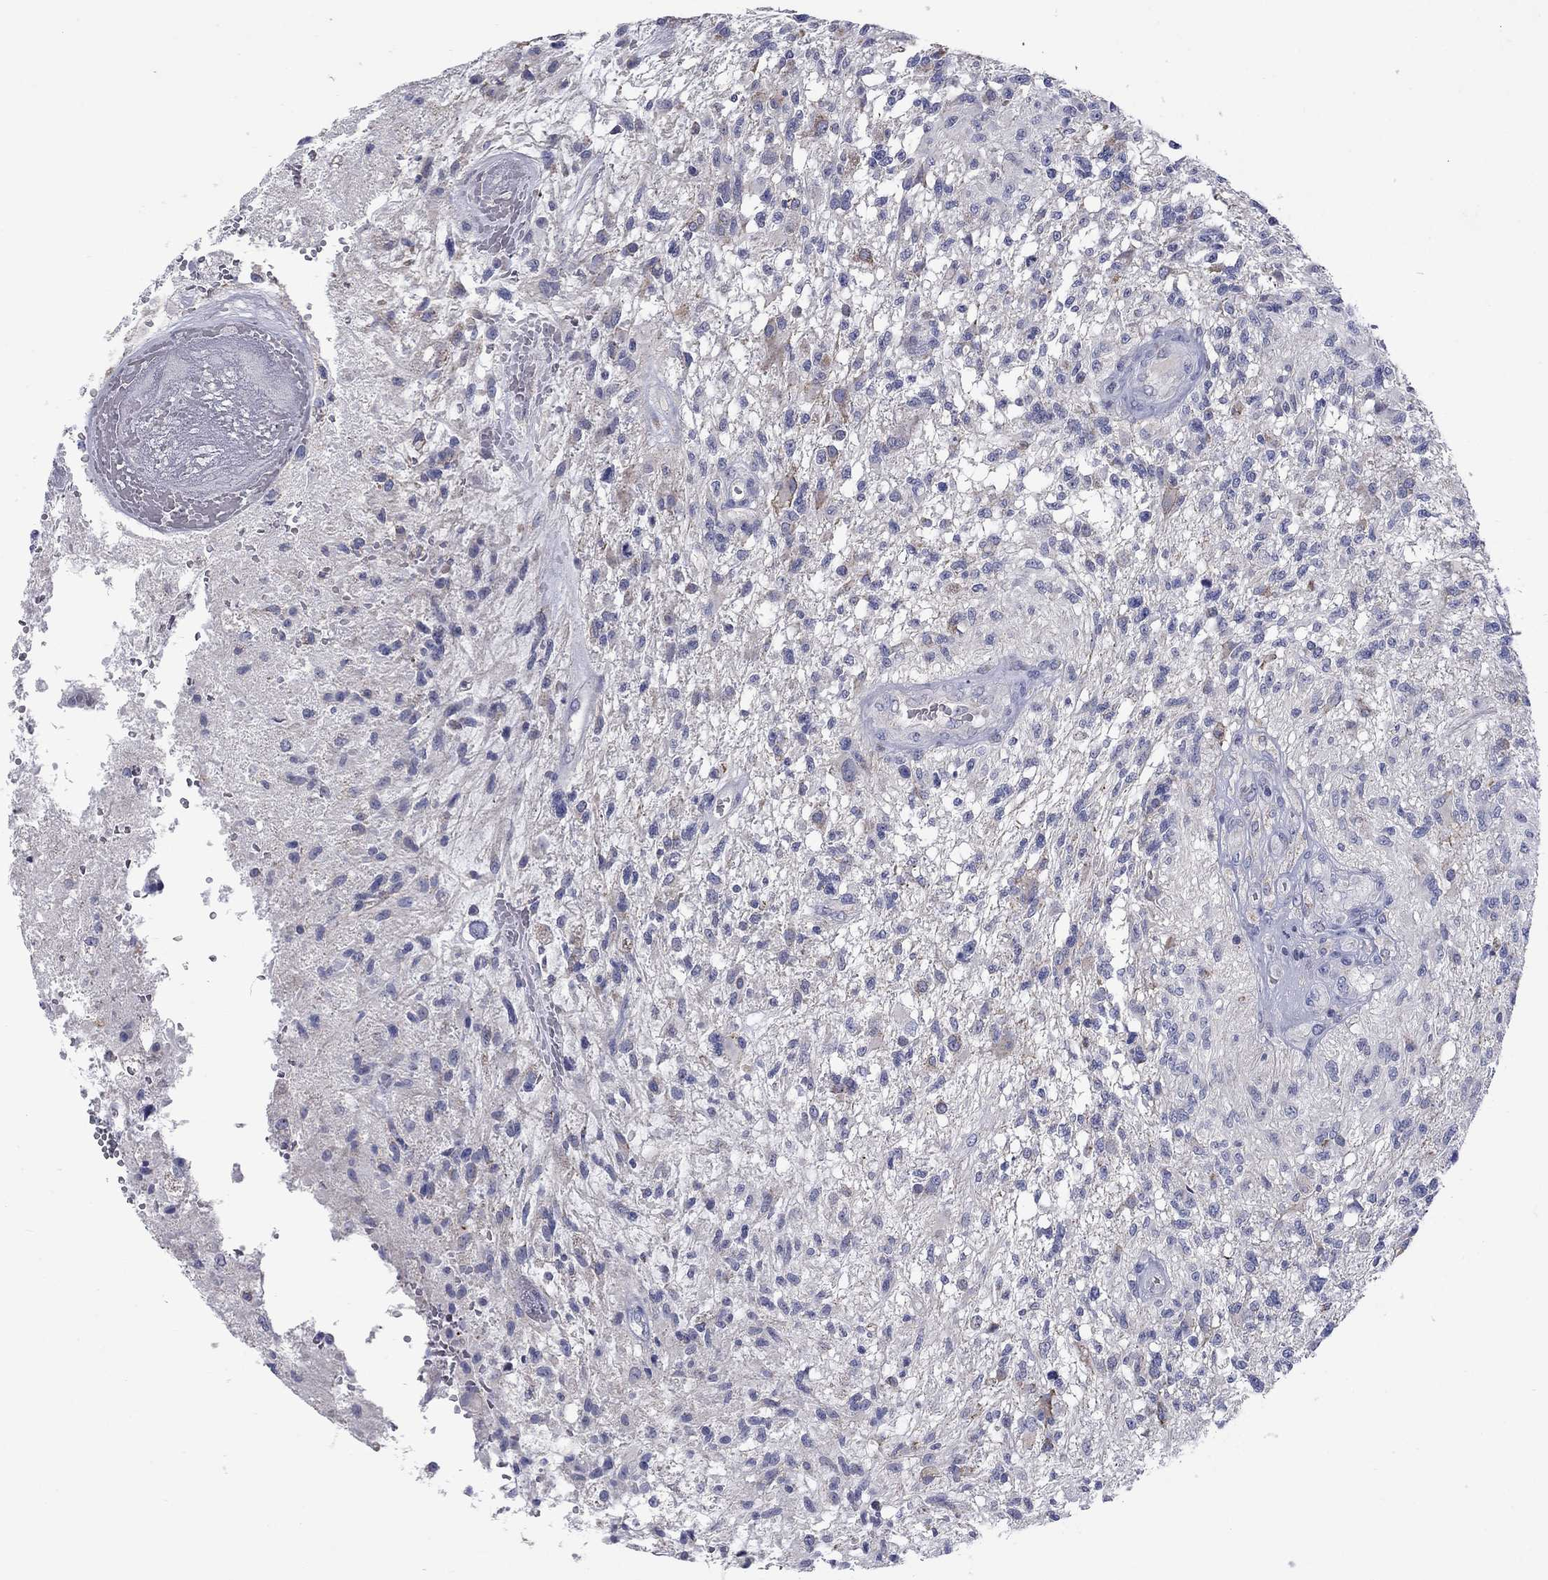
{"staining": {"intensity": "negative", "quantity": "none", "location": "none"}, "tissue": "glioma", "cell_type": "Tumor cells", "image_type": "cancer", "snomed": [{"axis": "morphology", "description": "Glioma, malignant, High grade"}, {"axis": "topography", "description": "Brain"}], "caption": "The photomicrograph displays no staining of tumor cells in high-grade glioma (malignant).", "gene": "FRK", "patient": {"sex": "male", "age": 56}}